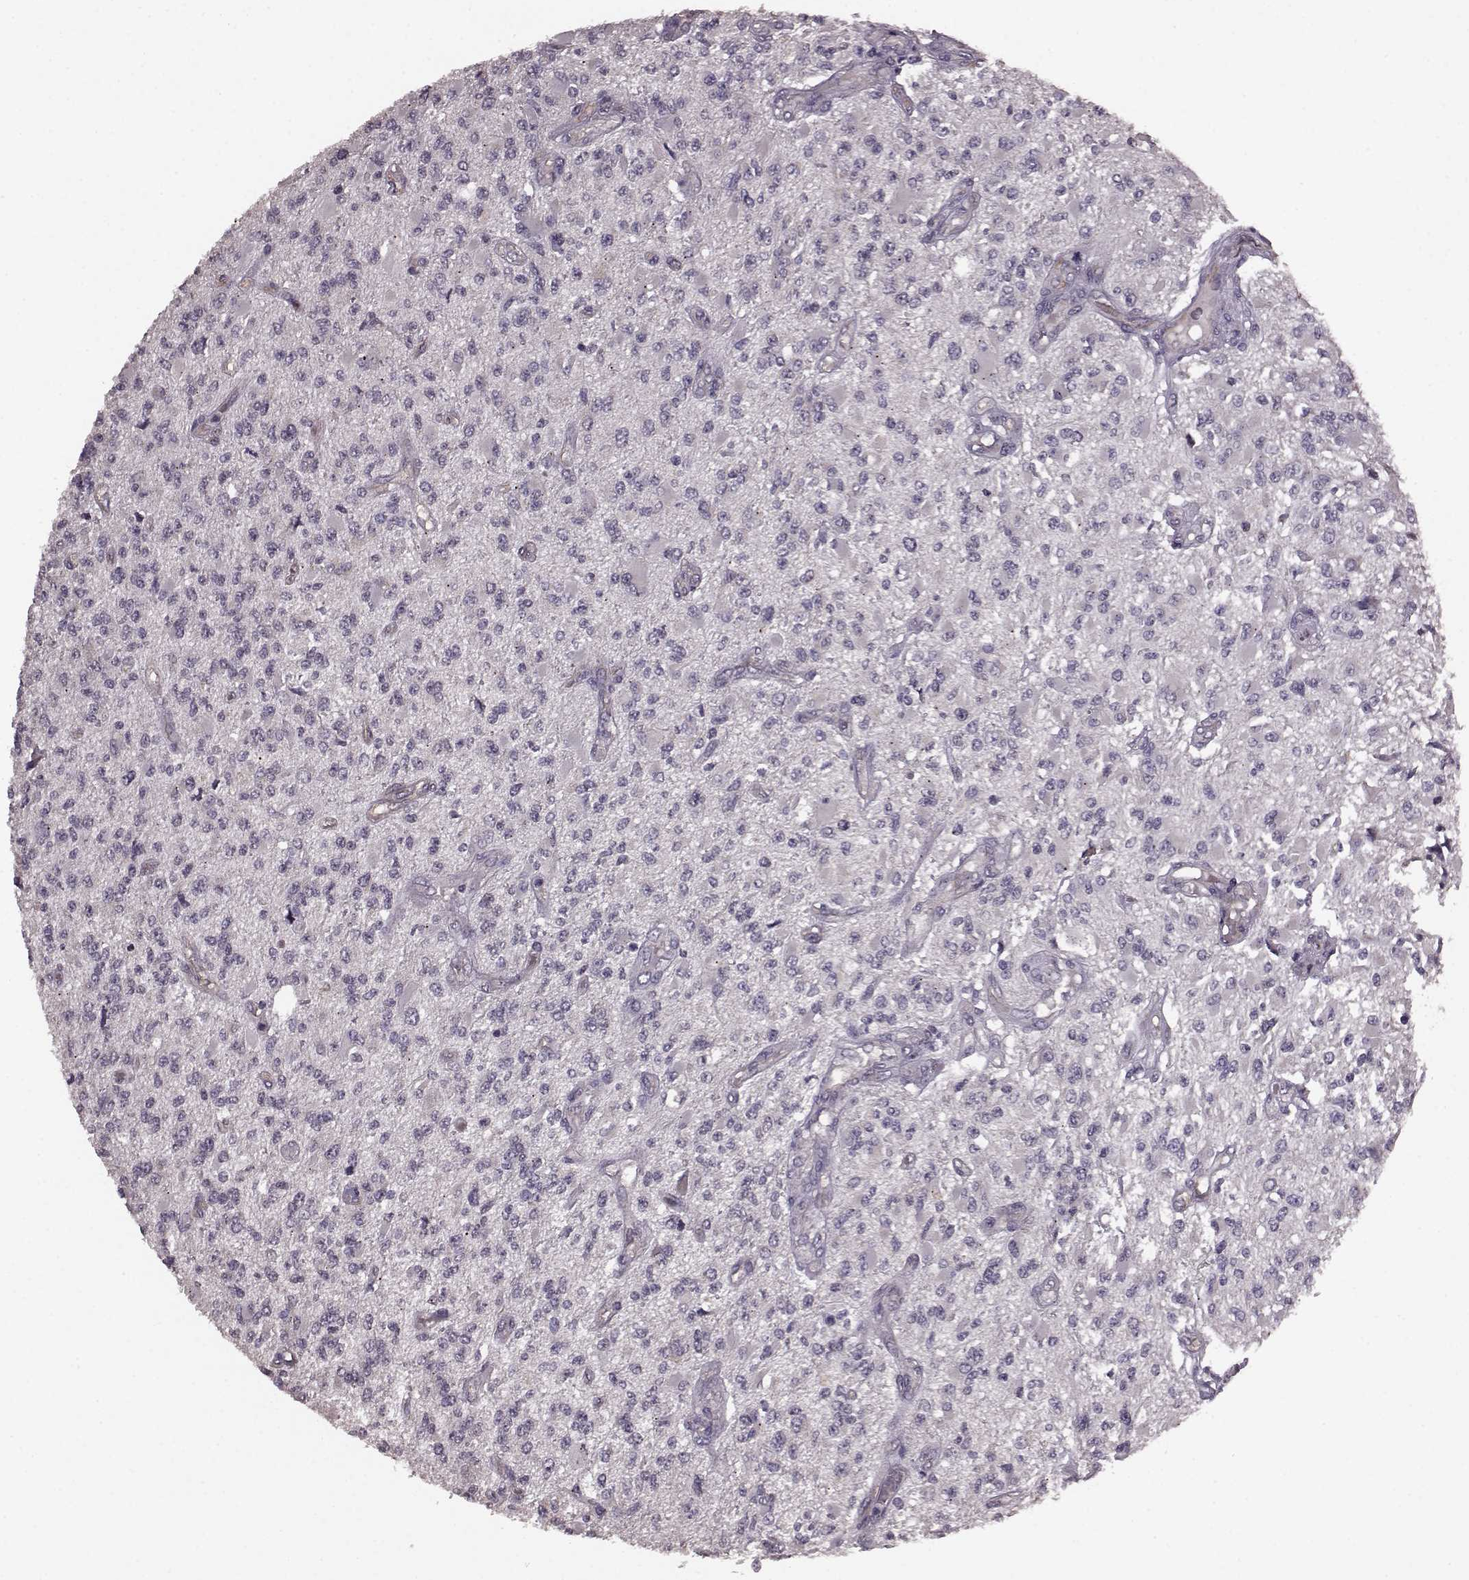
{"staining": {"intensity": "negative", "quantity": "none", "location": "none"}, "tissue": "glioma", "cell_type": "Tumor cells", "image_type": "cancer", "snomed": [{"axis": "morphology", "description": "Glioma, malignant, High grade"}, {"axis": "topography", "description": "Brain"}], "caption": "This is an IHC micrograph of malignant glioma (high-grade). There is no expression in tumor cells.", "gene": "SLC52A3", "patient": {"sex": "female", "age": 63}}